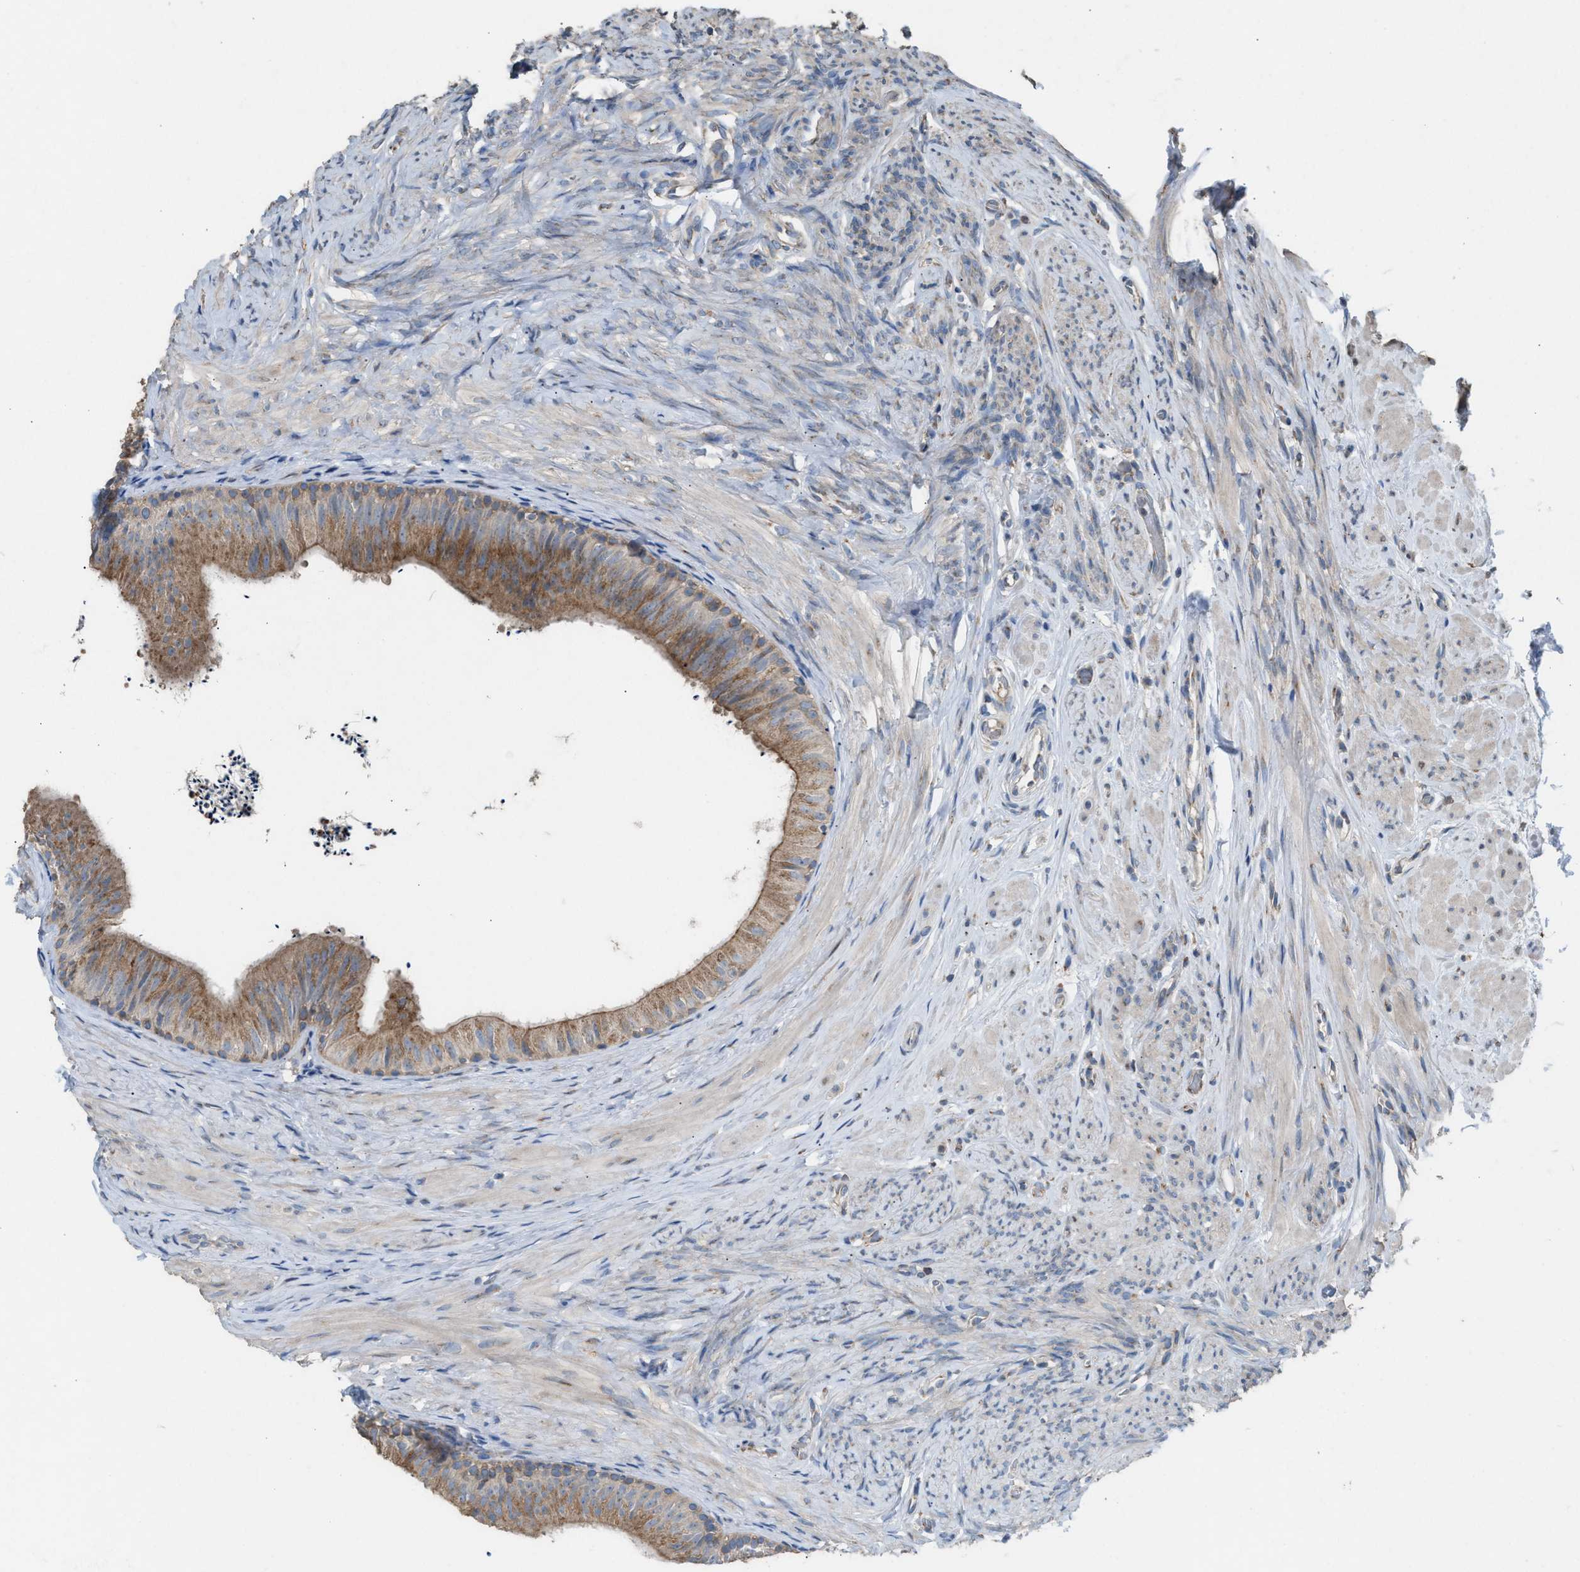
{"staining": {"intensity": "moderate", "quantity": ">75%", "location": "cytoplasmic/membranous"}, "tissue": "epididymis", "cell_type": "Glandular cells", "image_type": "normal", "snomed": [{"axis": "morphology", "description": "Normal tissue, NOS"}, {"axis": "topography", "description": "Epididymis"}], "caption": "Brown immunohistochemical staining in unremarkable epididymis shows moderate cytoplasmic/membranous expression in about >75% of glandular cells.", "gene": "TPK1", "patient": {"sex": "male", "age": 56}}